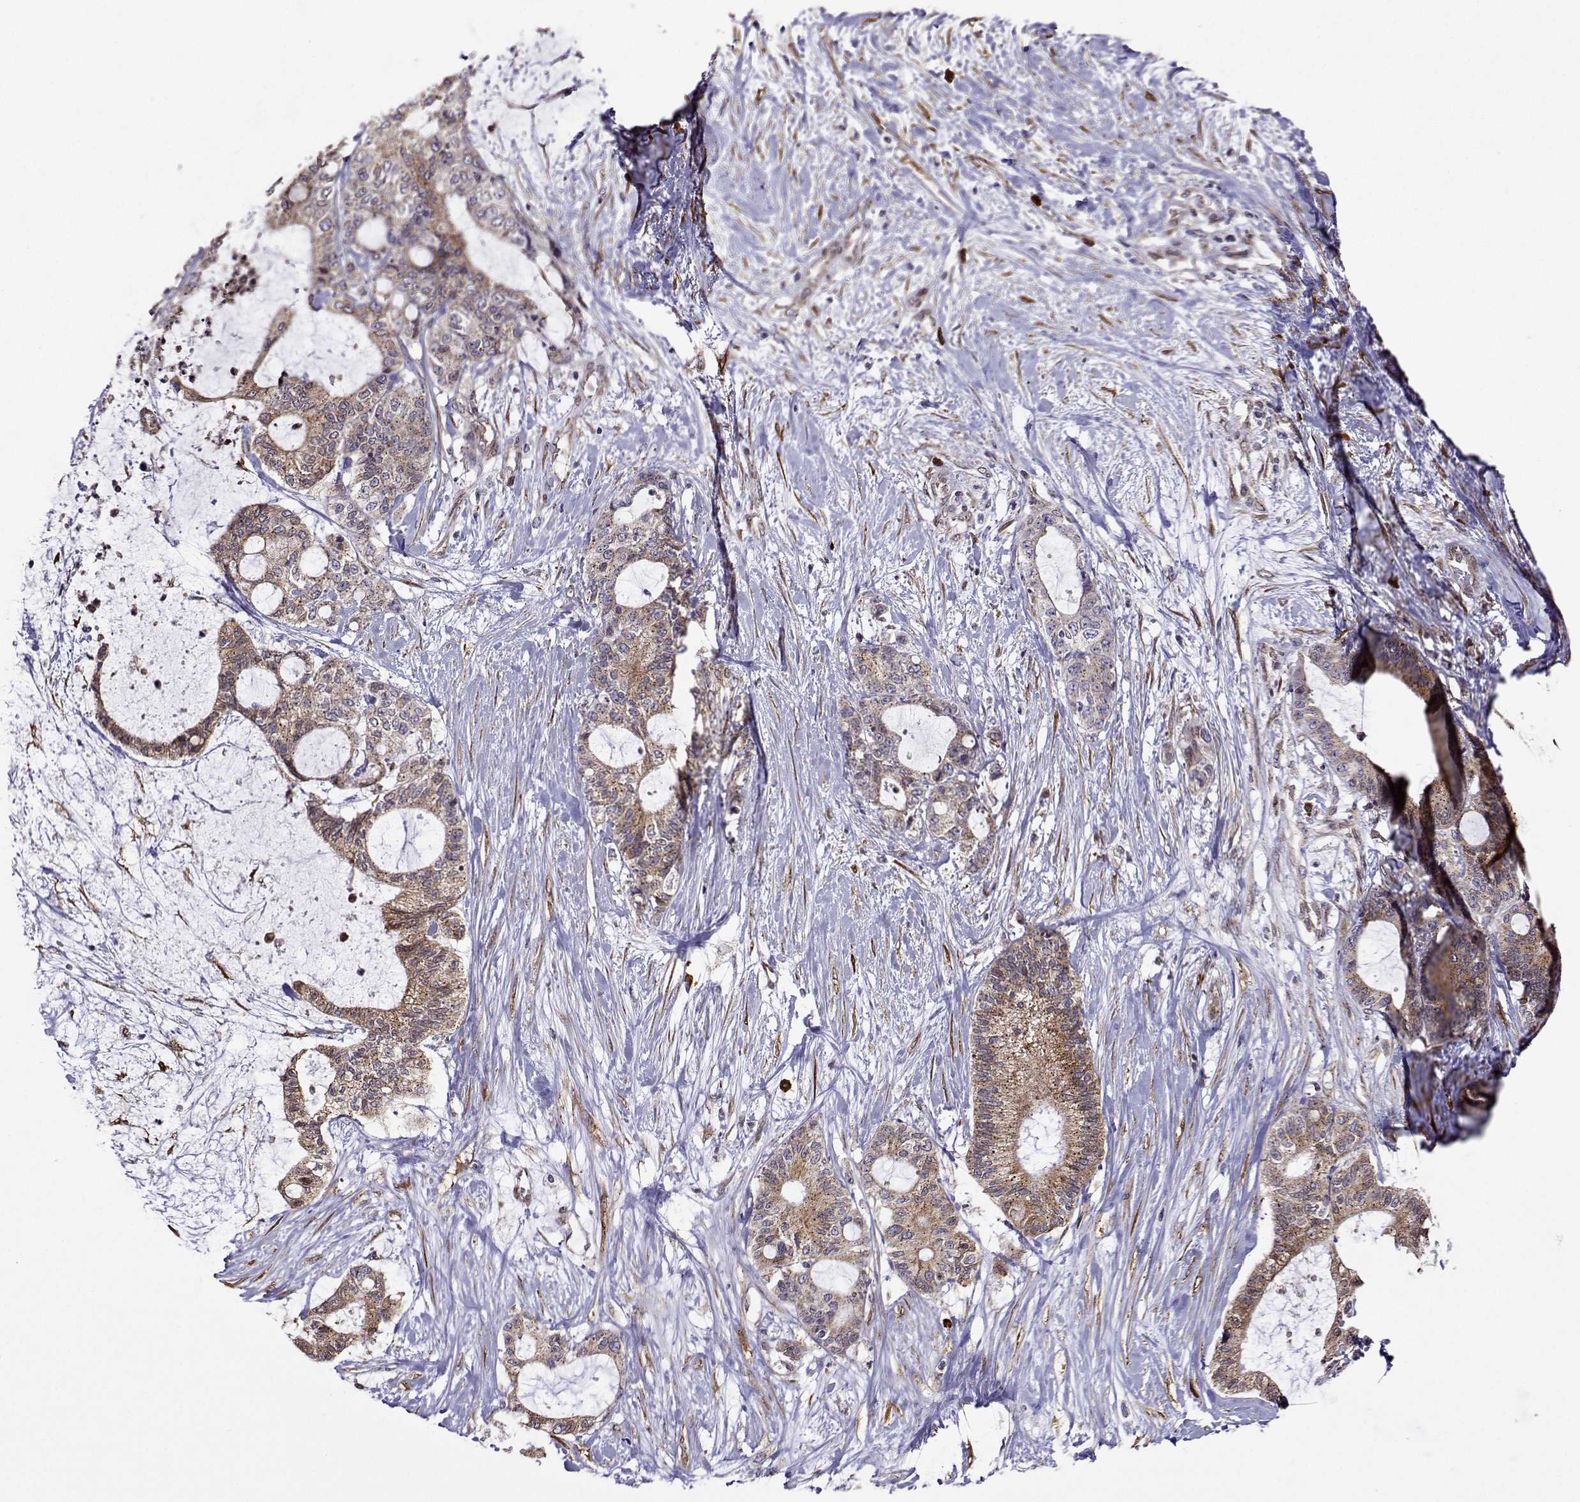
{"staining": {"intensity": "weak", "quantity": ">75%", "location": "cytoplasmic/membranous"}, "tissue": "liver cancer", "cell_type": "Tumor cells", "image_type": "cancer", "snomed": [{"axis": "morphology", "description": "Normal tissue, NOS"}, {"axis": "morphology", "description": "Cholangiocarcinoma"}, {"axis": "topography", "description": "Liver"}, {"axis": "topography", "description": "Peripheral nerve tissue"}], "caption": "Protein positivity by immunohistochemistry (IHC) reveals weak cytoplasmic/membranous staining in approximately >75% of tumor cells in liver cholangiocarcinoma.", "gene": "PGRMC2", "patient": {"sex": "female", "age": 73}}